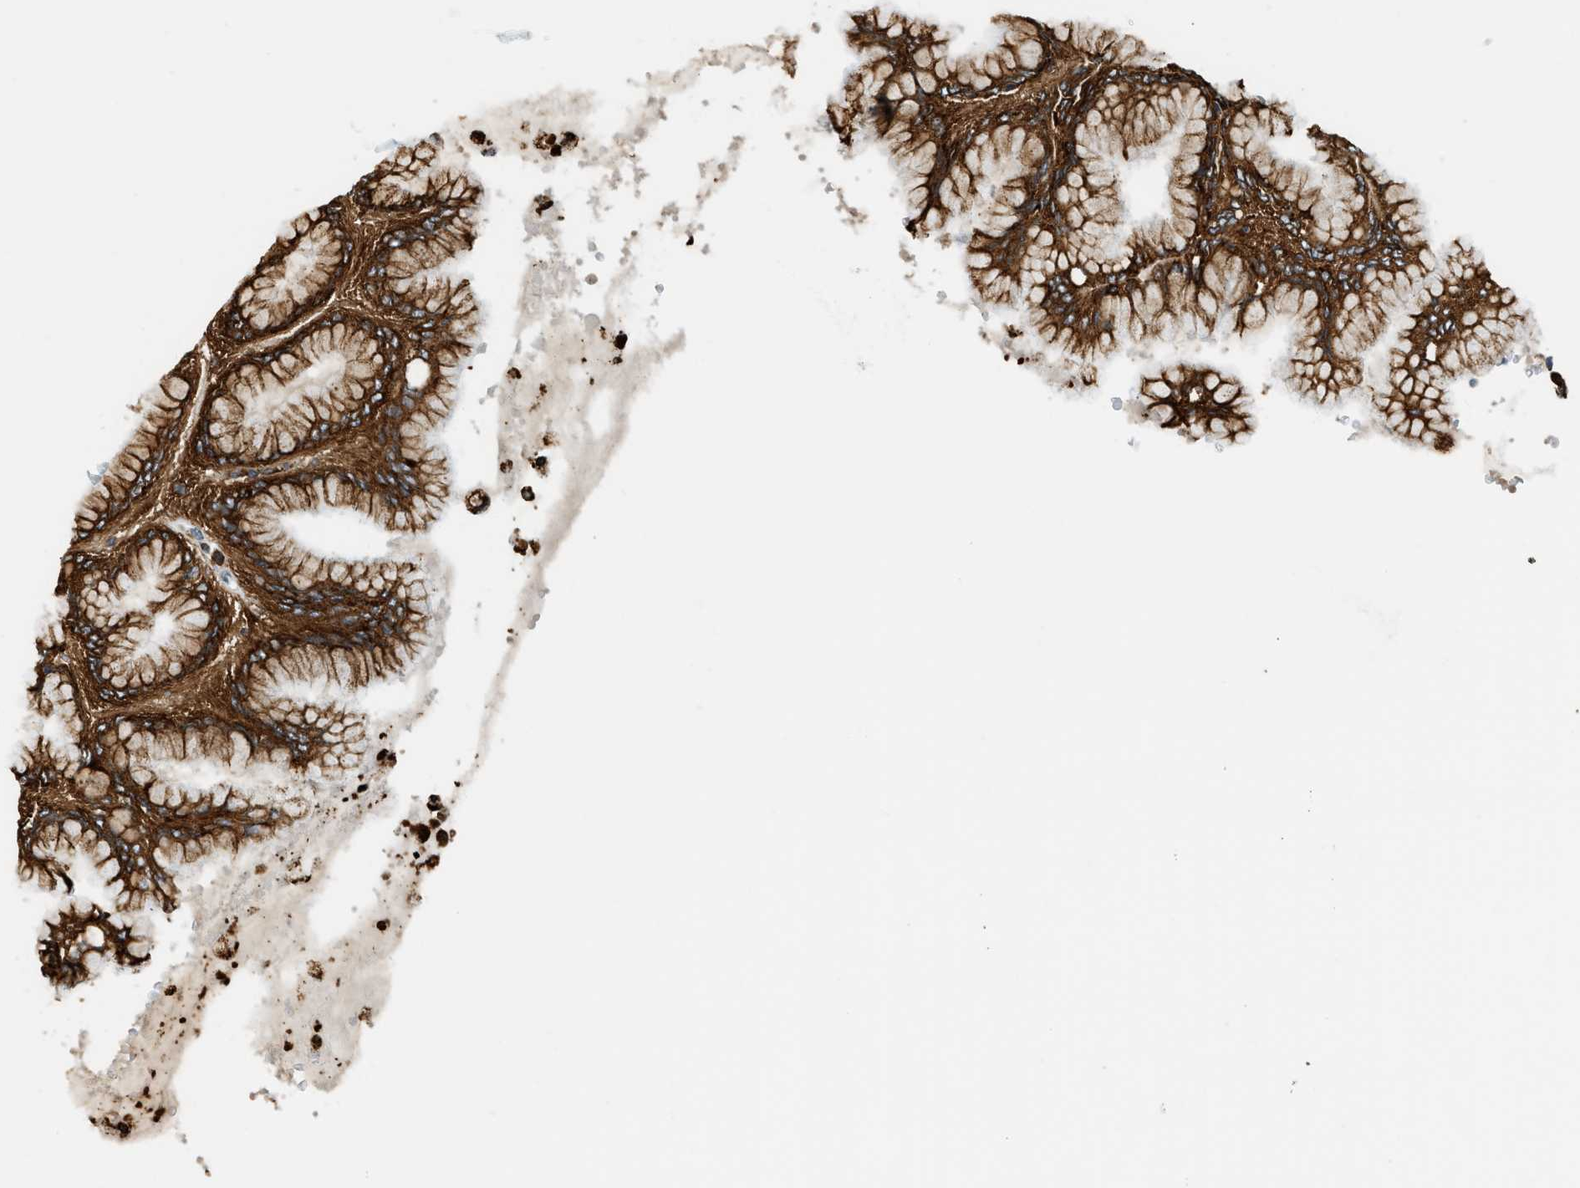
{"staining": {"intensity": "strong", "quantity": ">75%", "location": "cytoplasmic/membranous"}, "tissue": "stomach", "cell_type": "Glandular cells", "image_type": "normal", "snomed": [{"axis": "morphology", "description": "Normal tissue, NOS"}, {"axis": "topography", "description": "Stomach"}, {"axis": "topography", "description": "Stomach, lower"}], "caption": "A brown stain shows strong cytoplasmic/membranous staining of a protein in glandular cells of benign human stomach. The protein is stained brown, and the nuclei are stained in blue (DAB (3,3'-diaminobenzidine) IHC with brightfield microscopy, high magnification).", "gene": "SEMA4D", "patient": {"sex": "female", "age": 56}}